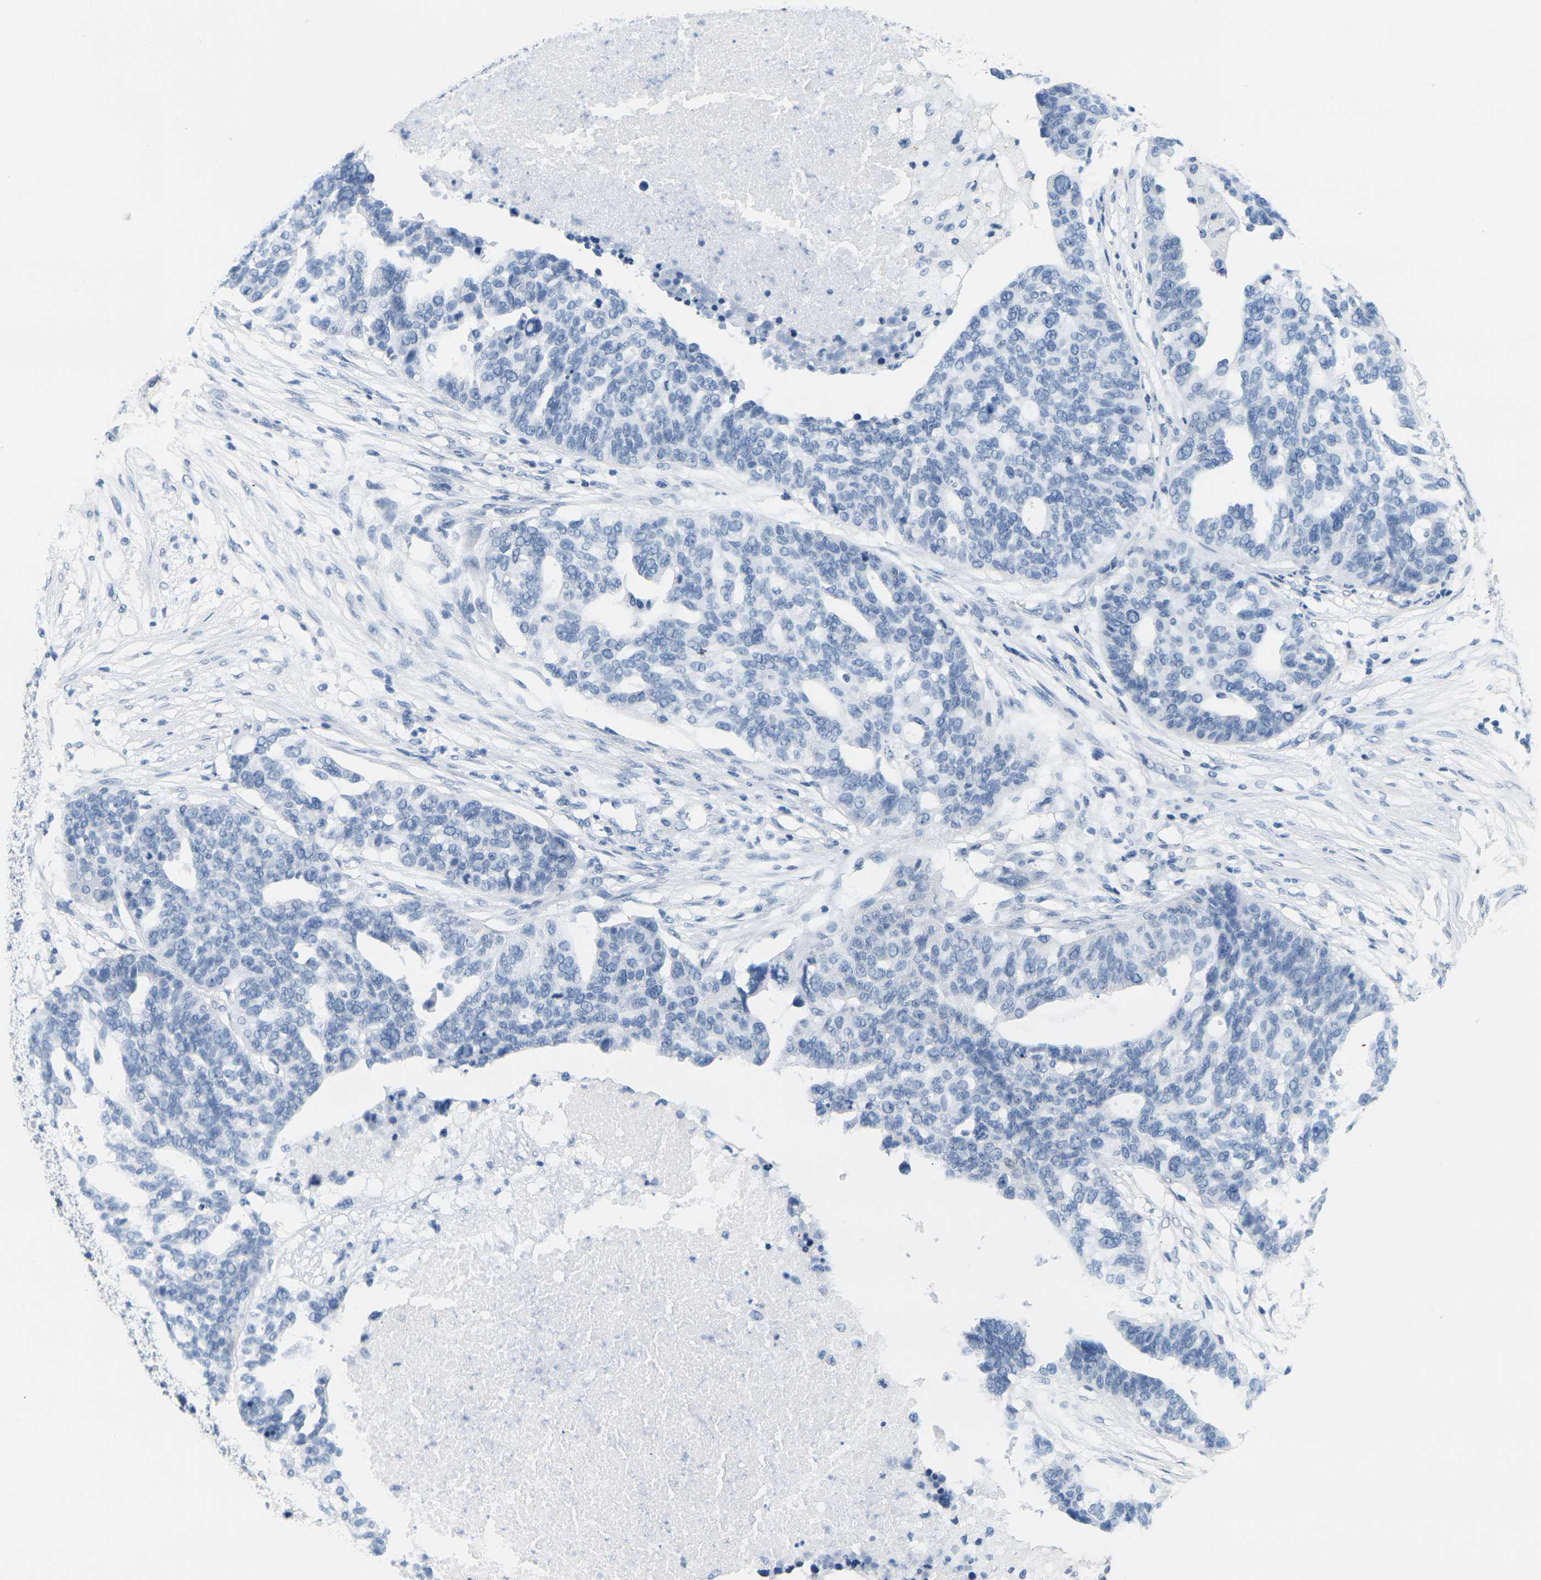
{"staining": {"intensity": "negative", "quantity": "none", "location": "none"}, "tissue": "ovarian cancer", "cell_type": "Tumor cells", "image_type": "cancer", "snomed": [{"axis": "morphology", "description": "Cystadenocarcinoma, serous, NOS"}, {"axis": "topography", "description": "Ovary"}], "caption": "Tumor cells are negative for protein expression in human ovarian cancer (serous cystadenocarcinoma).", "gene": "CTAG1A", "patient": {"sex": "female", "age": 59}}